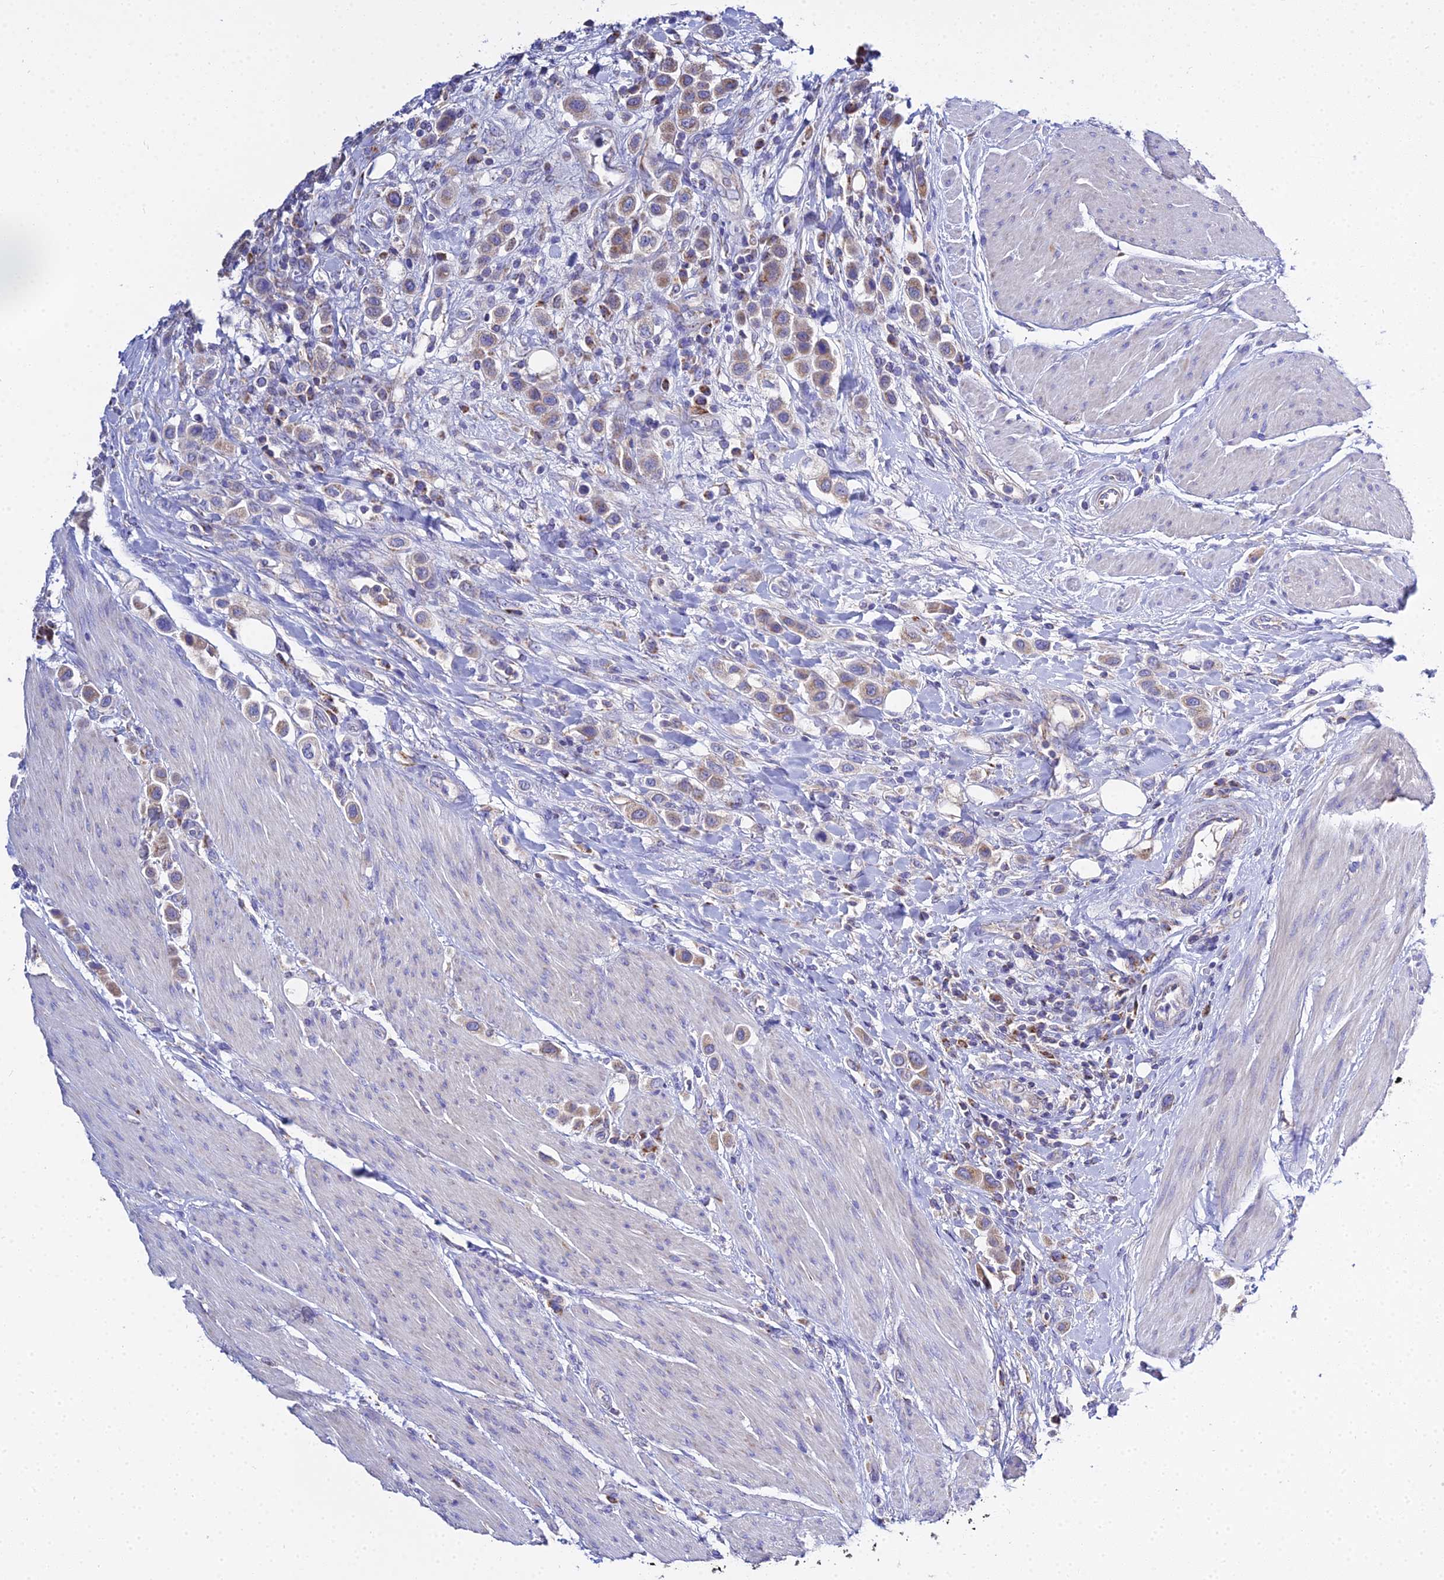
{"staining": {"intensity": "weak", "quantity": ">75%", "location": "cytoplasmic/membranous"}, "tissue": "urothelial cancer", "cell_type": "Tumor cells", "image_type": "cancer", "snomed": [{"axis": "morphology", "description": "Urothelial carcinoma, High grade"}, {"axis": "topography", "description": "Urinary bladder"}], "caption": "Brown immunohistochemical staining in urothelial cancer exhibits weak cytoplasmic/membranous positivity in approximately >75% of tumor cells.", "gene": "TYW5", "patient": {"sex": "male", "age": 50}}